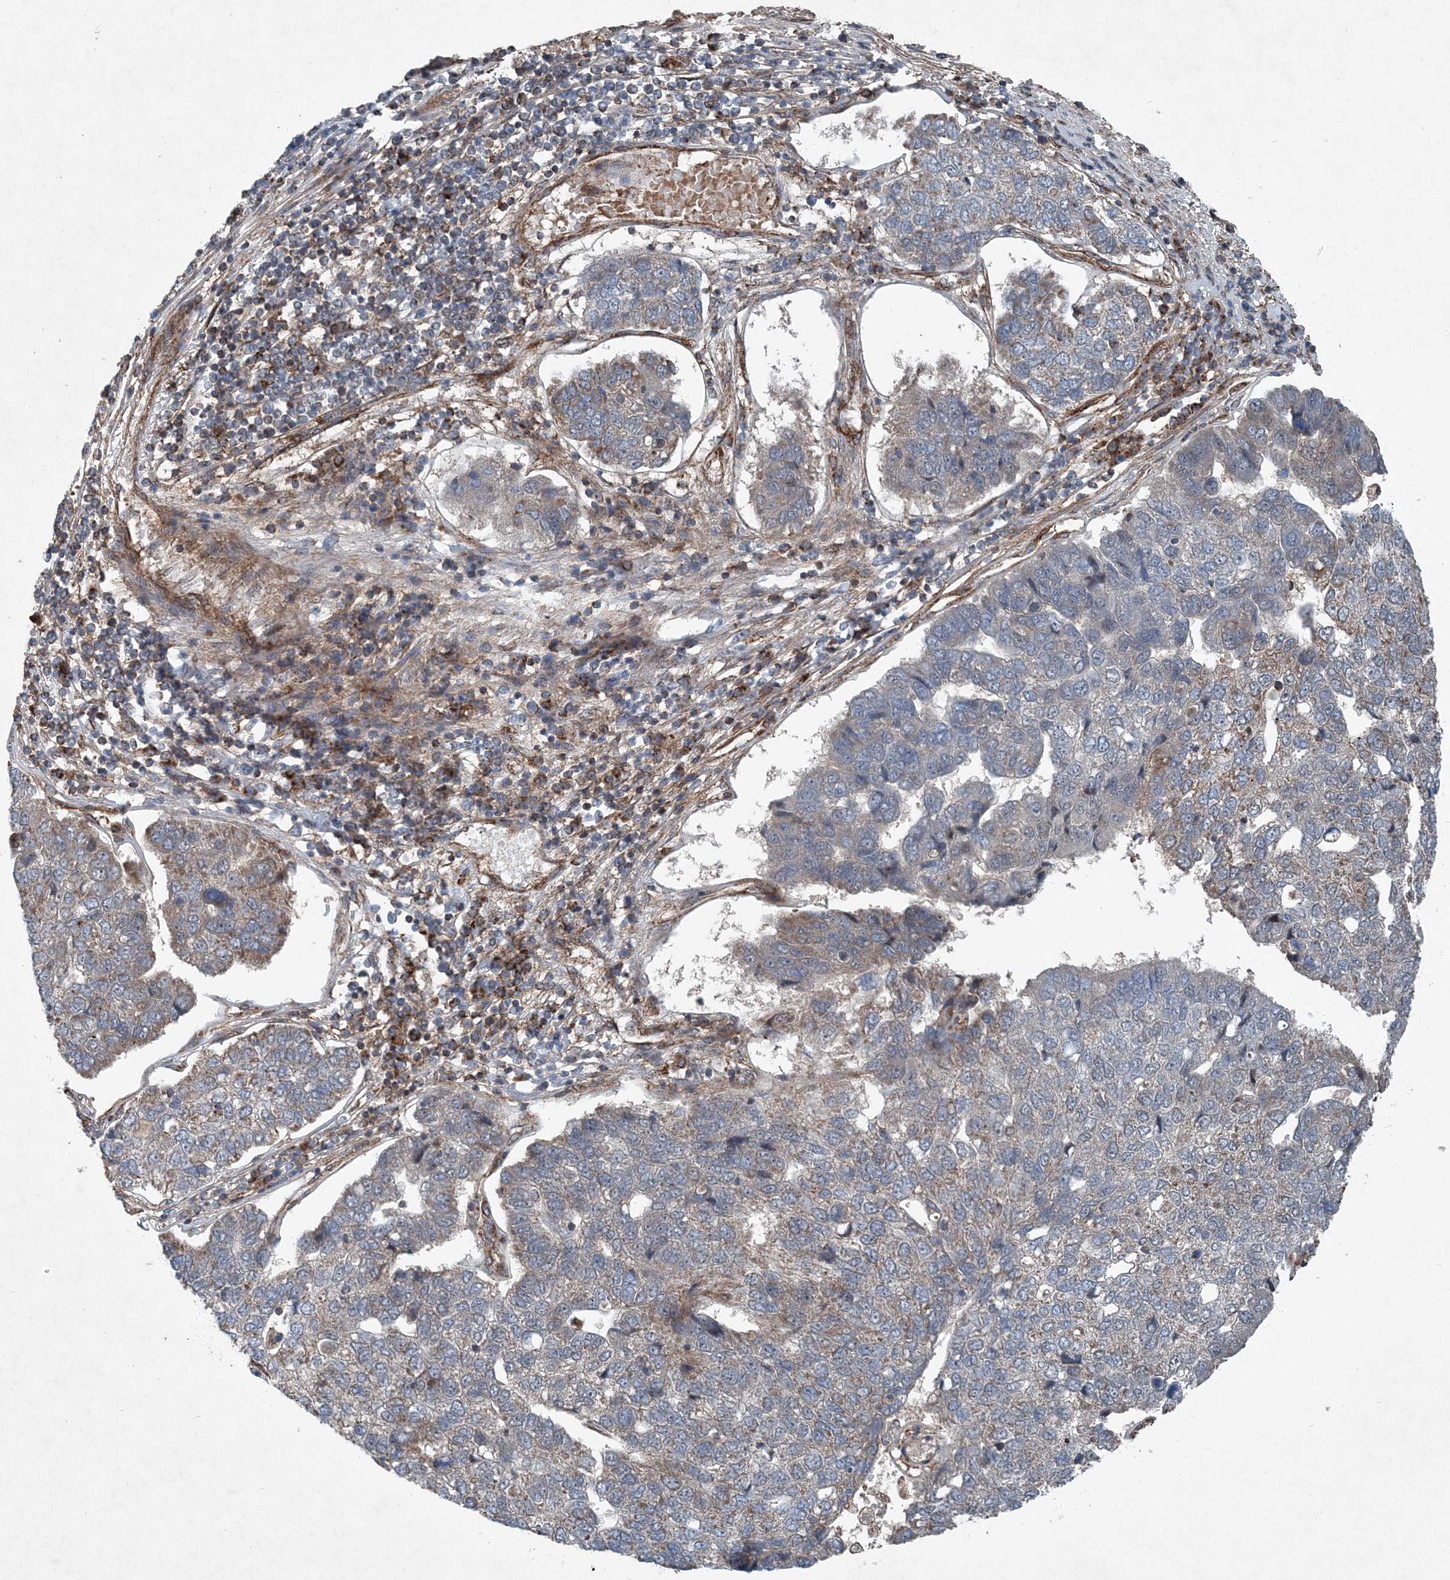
{"staining": {"intensity": "moderate", "quantity": "<25%", "location": "cytoplasmic/membranous"}, "tissue": "pancreatic cancer", "cell_type": "Tumor cells", "image_type": "cancer", "snomed": [{"axis": "morphology", "description": "Adenocarcinoma, NOS"}, {"axis": "topography", "description": "Pancreas"}], "caption": "The image demonstrates staining of adenocarcinoma (pancreatic), revealing moderate cytoplasmic/membranous protein positivity (brown color) within tumor cells.", "gene": "NDUFA2", "patient": {"sex": "female", "age": 61}}